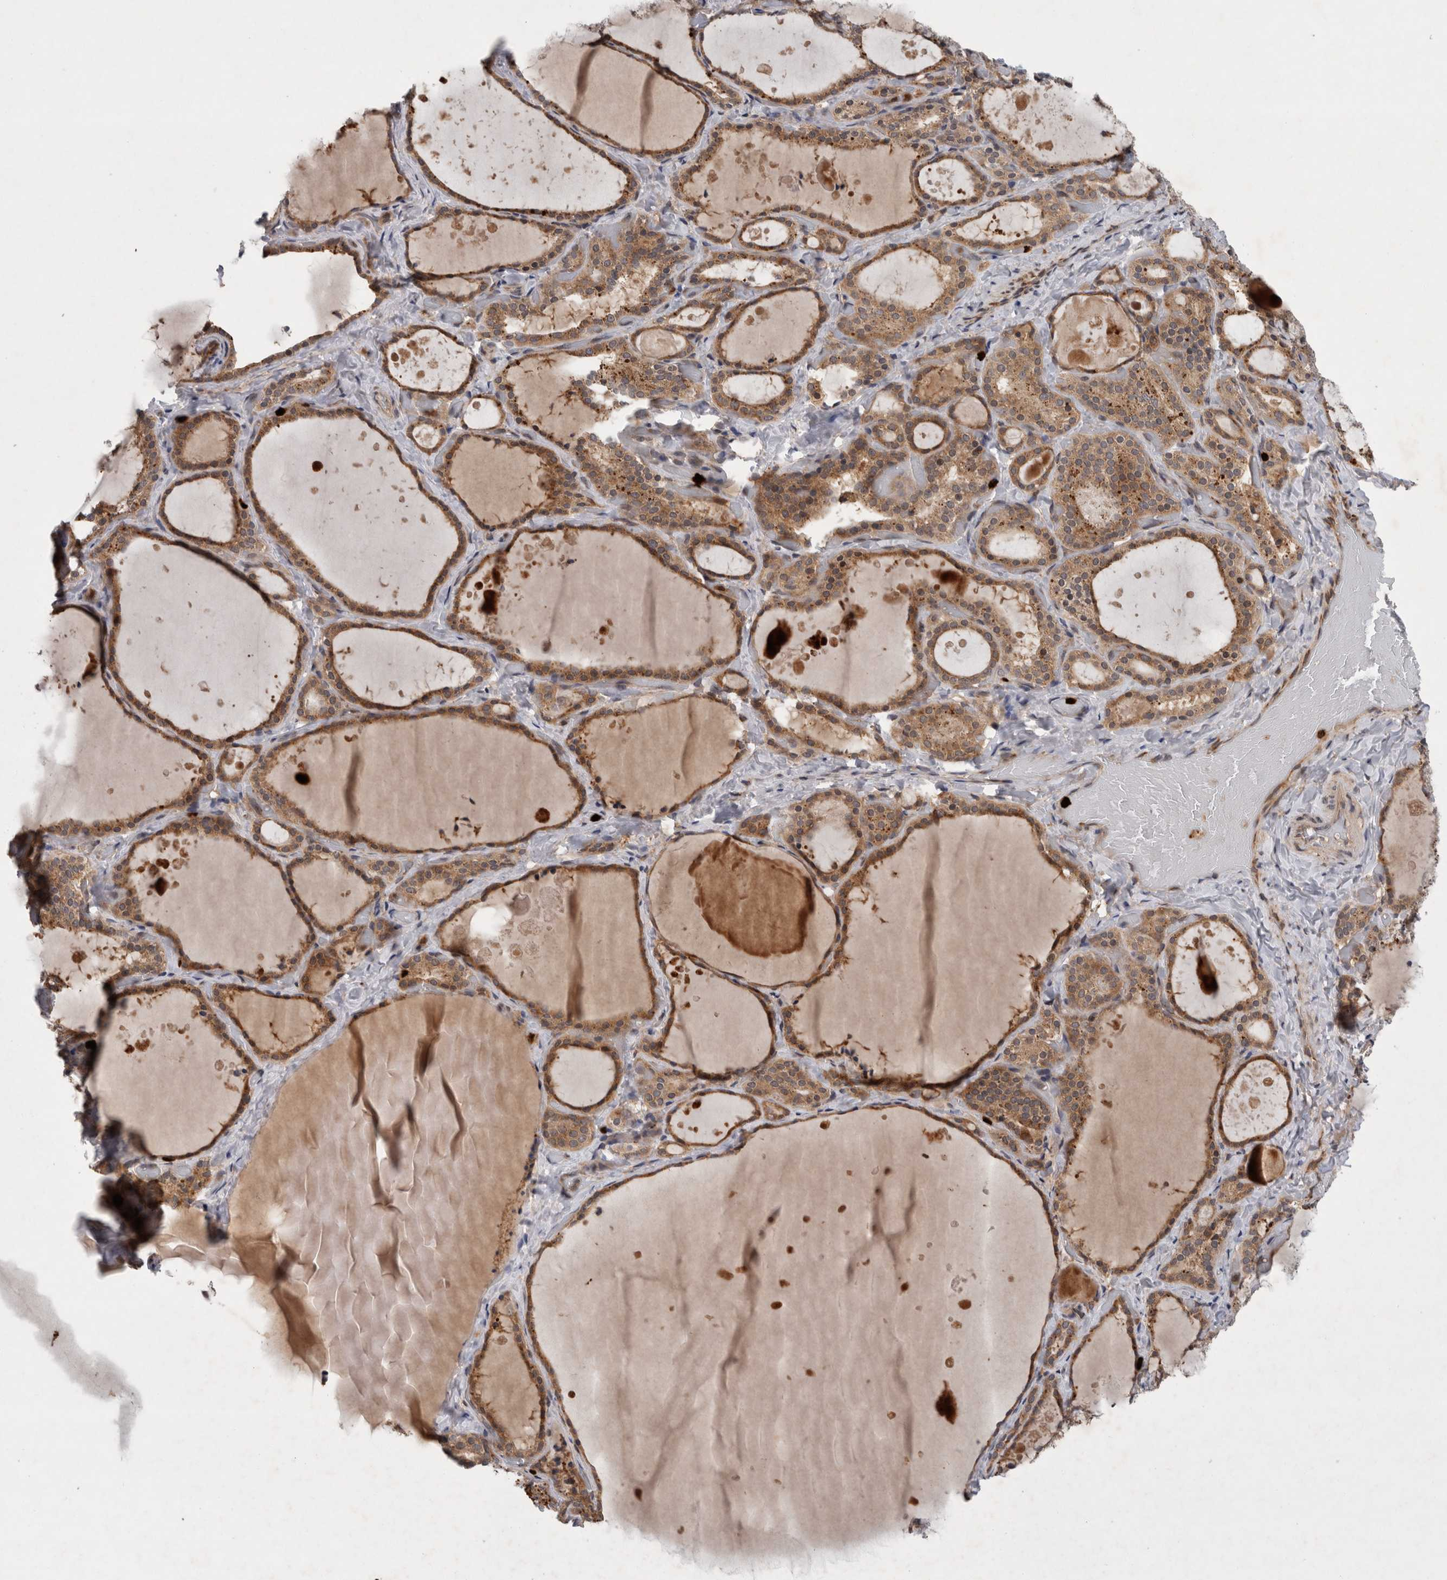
{"staining": {"intensity": "moderate", "quantity": ">75%", "location": "cytoplasmic/membranous"}, "tissue": "thyroid gland", "cell_type": "Glandular cells", "image_type": "normal", "snomed": [{"axis": "morphology", "description": "Normal tissue, NOS"}, {"axis": "topography", "description": "Thyroid gland"}], "caption": "Thyroid gland stained with immunohistochemistry (IHC) shows moderate cytoplasmic/membranous staining in approximately >75% of glandular cells. (DAB (3,3'-diaminobenzidine) IHC with brightfield microscopy, high magnification).", "gene": "PDCD2", "patient": {"sex": "female", "age": 44}}